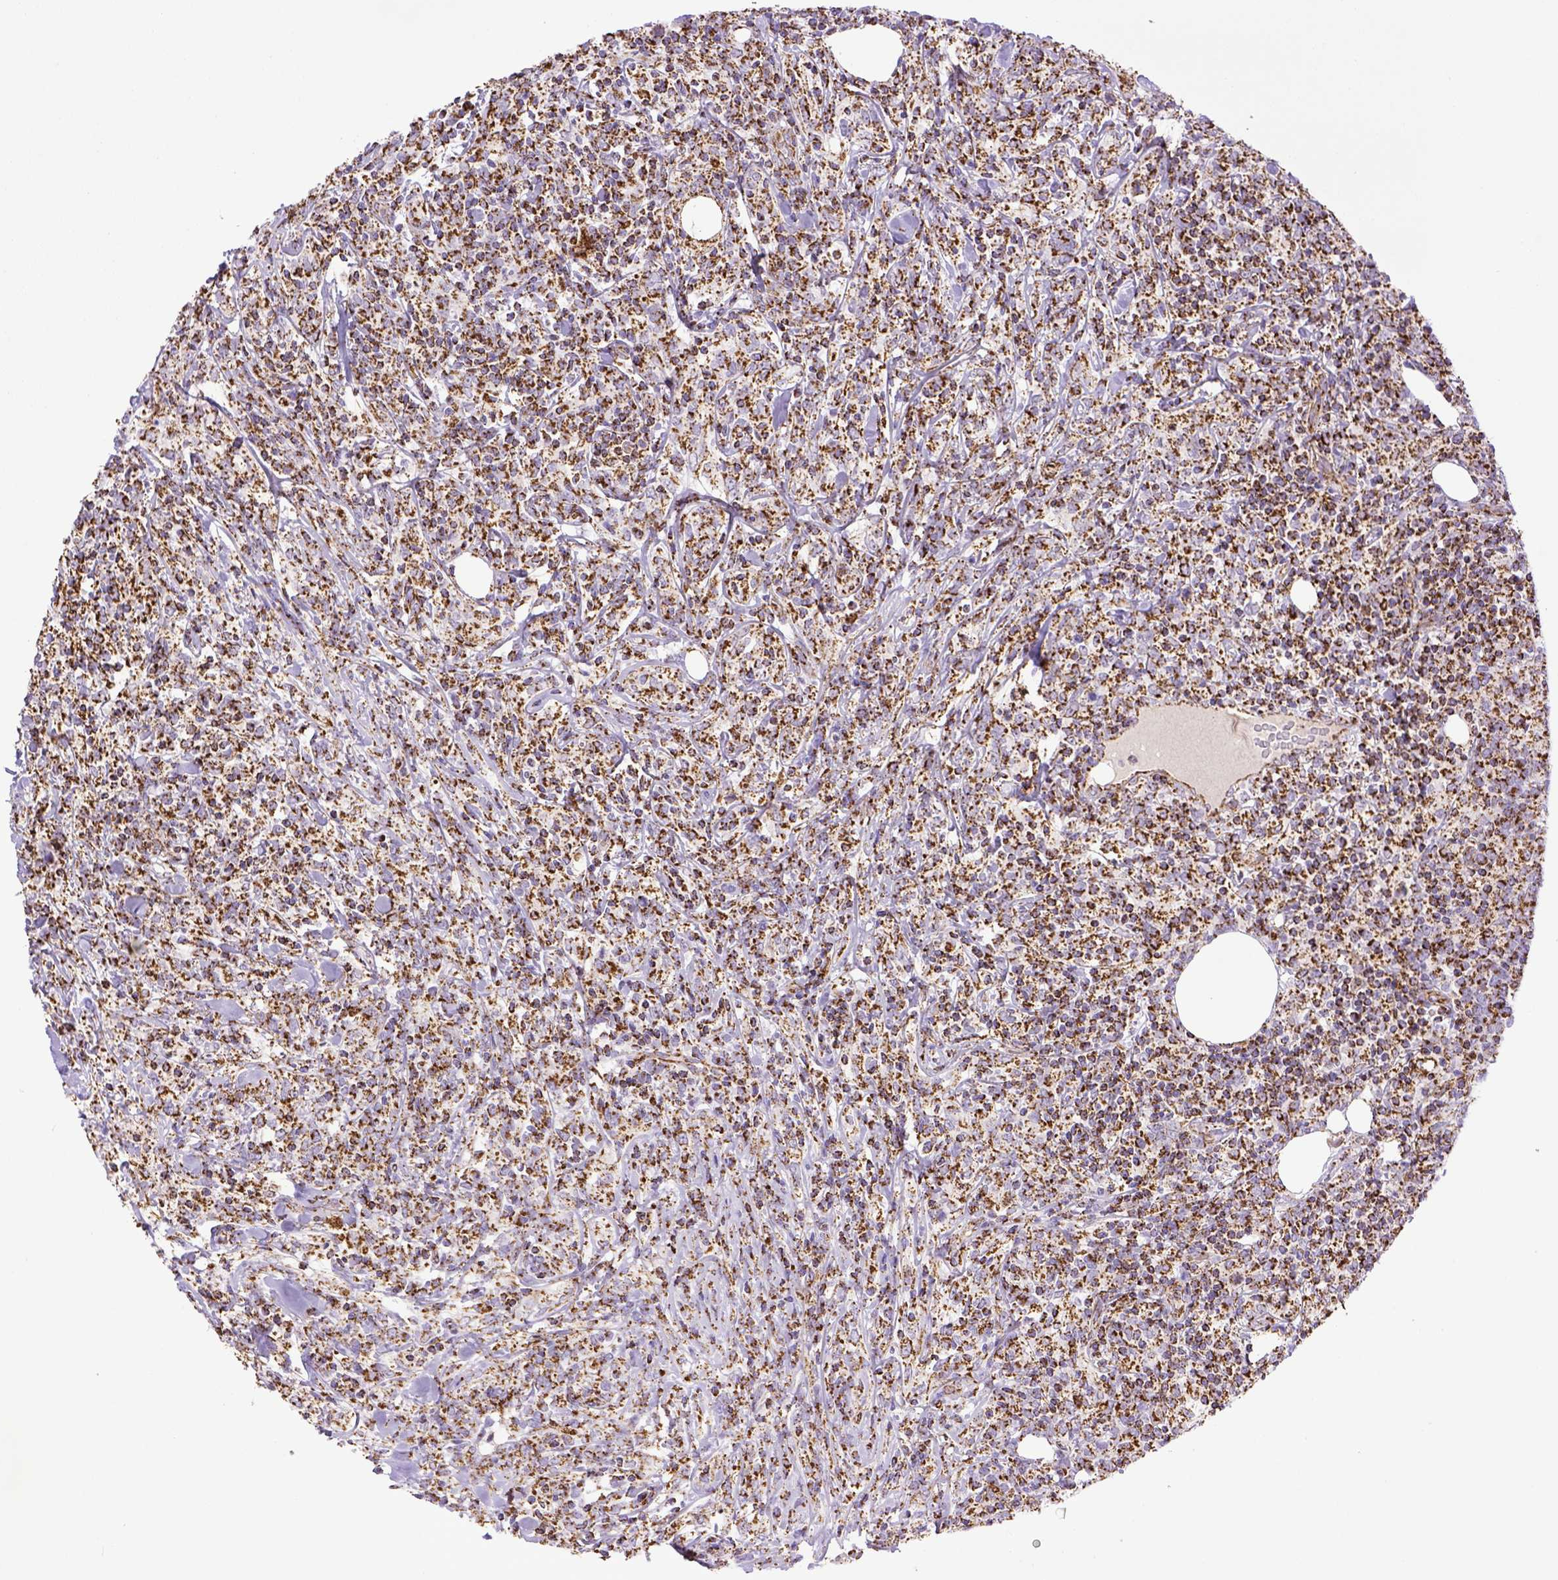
{"staining": {"intensity": "strong", "quantity": ">75%", "location": "cytoplasmic/membranous"}, "tissue": "lymphoma", "cell_type": "Tumor cells", "image_type": "cancer", "snomed": [{"axis": "morphology", "description": "Malignant lymphoma, non-Hodgkin's type, High grade"}, {"axis": "topography", "description": "Lymph node"}], "caption": "Protein staining of high-grade malignant lymphoma, non-Hodgkin's type tissue shows strong cytoplasmic/membranous staining in about >75% of tumor cells.", "gene": "MT-CO1", "patient": {"sex": "female", "age": 84}}